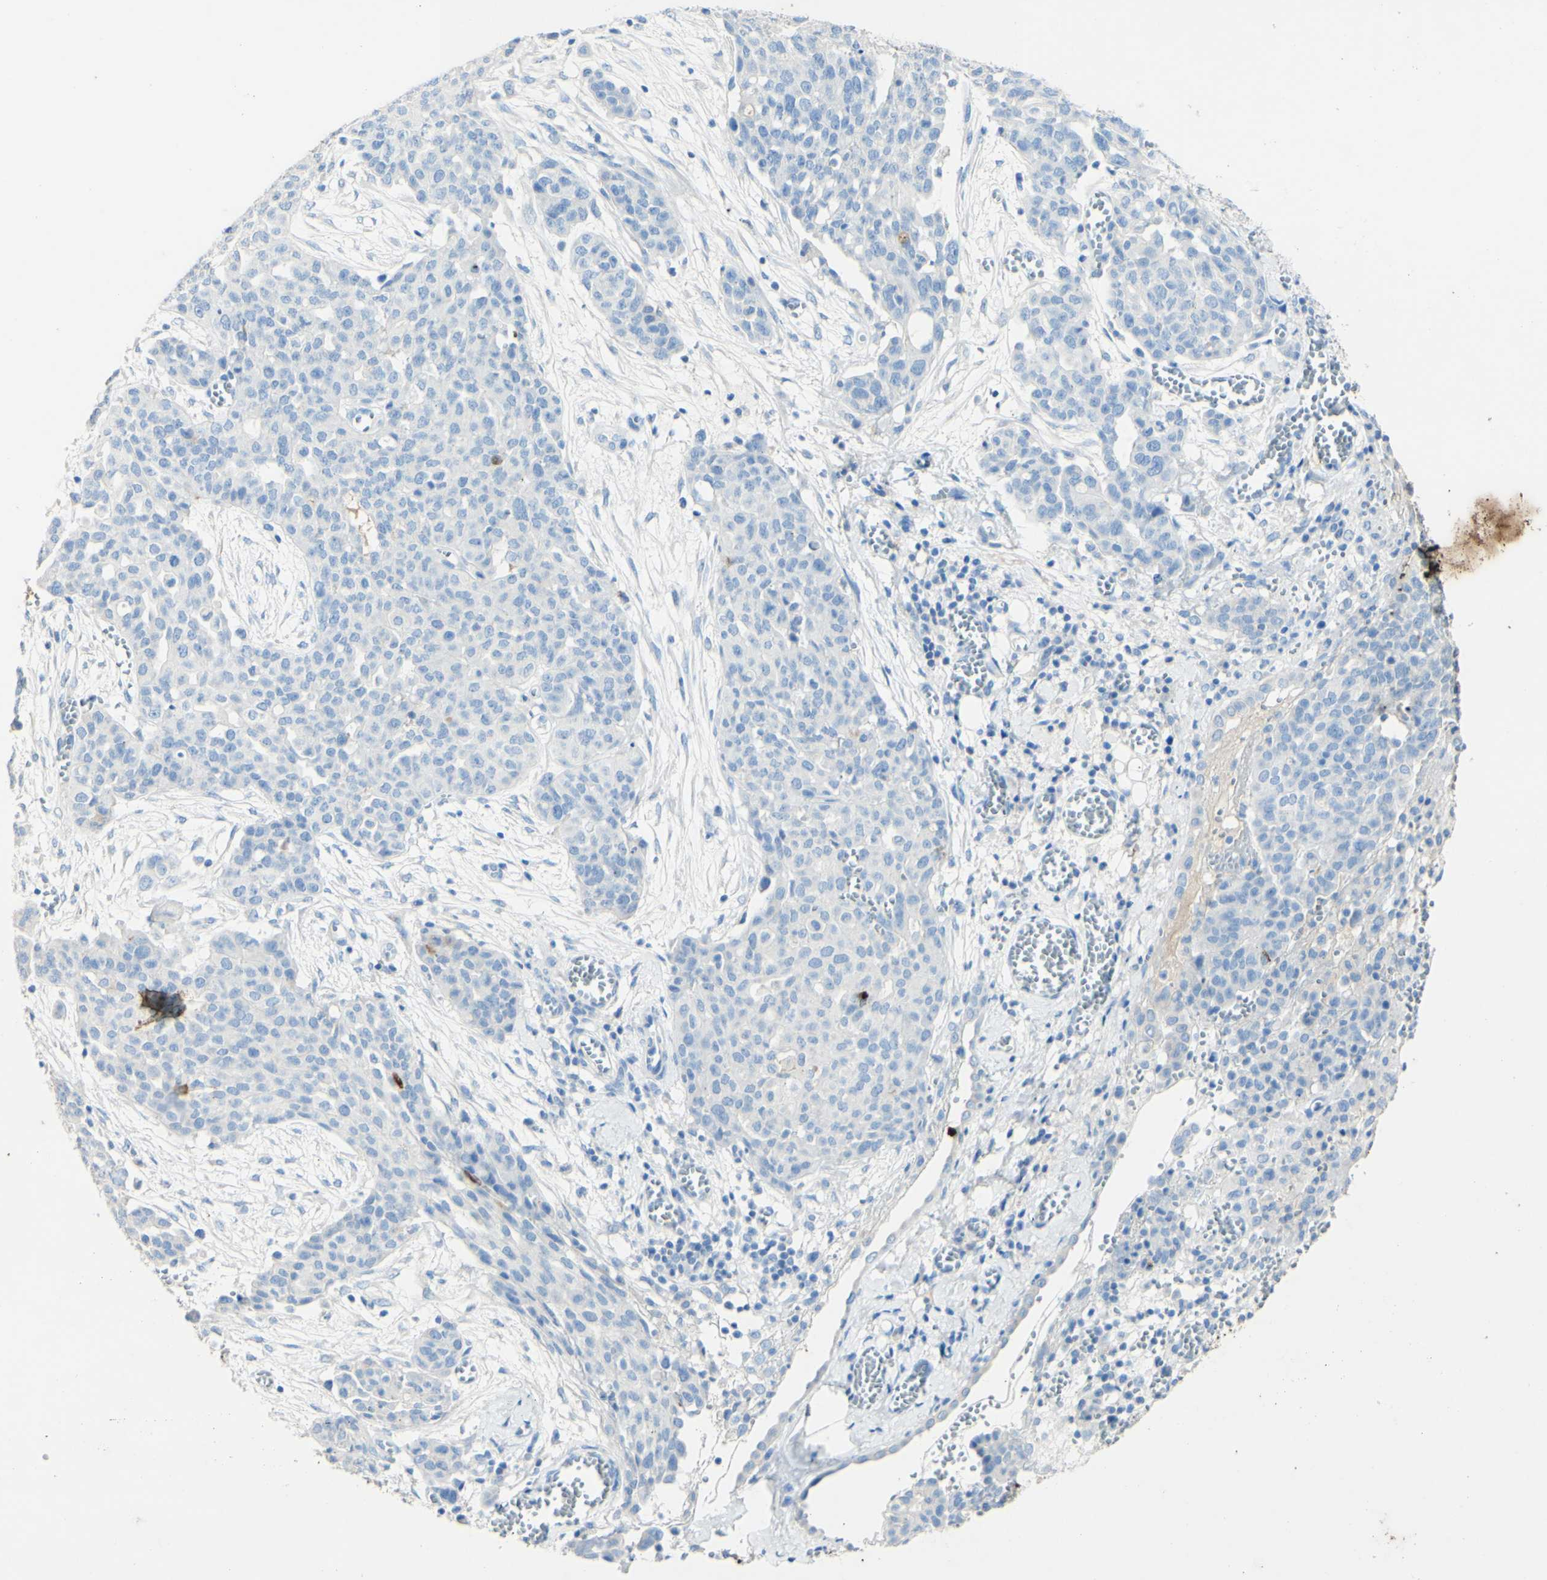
{"staining": {"intensity": "negative", "quantity": "none", "location": "none"}, "tissue": "ovarian cancer", "cell_type": "Tumor cells", "image_type": "cancer", "snomed": [{"axis": "morphology", "description": "Cystadenocarcinoma, serous, NOS"}, {"axis": "topography", "description": "Soft tissue"}, {"axis": "topography", "description": "Ovary"}], "caption": "High magnification brightfield microscopy of serous cystadenocarcinoma (ovarian) stained with DAB (brown) and counterstained with hematoxylin (blue): tumor cells show no significant staining.", "gene": "PIGR", "patient": {"sex": "female", "age": 57}}